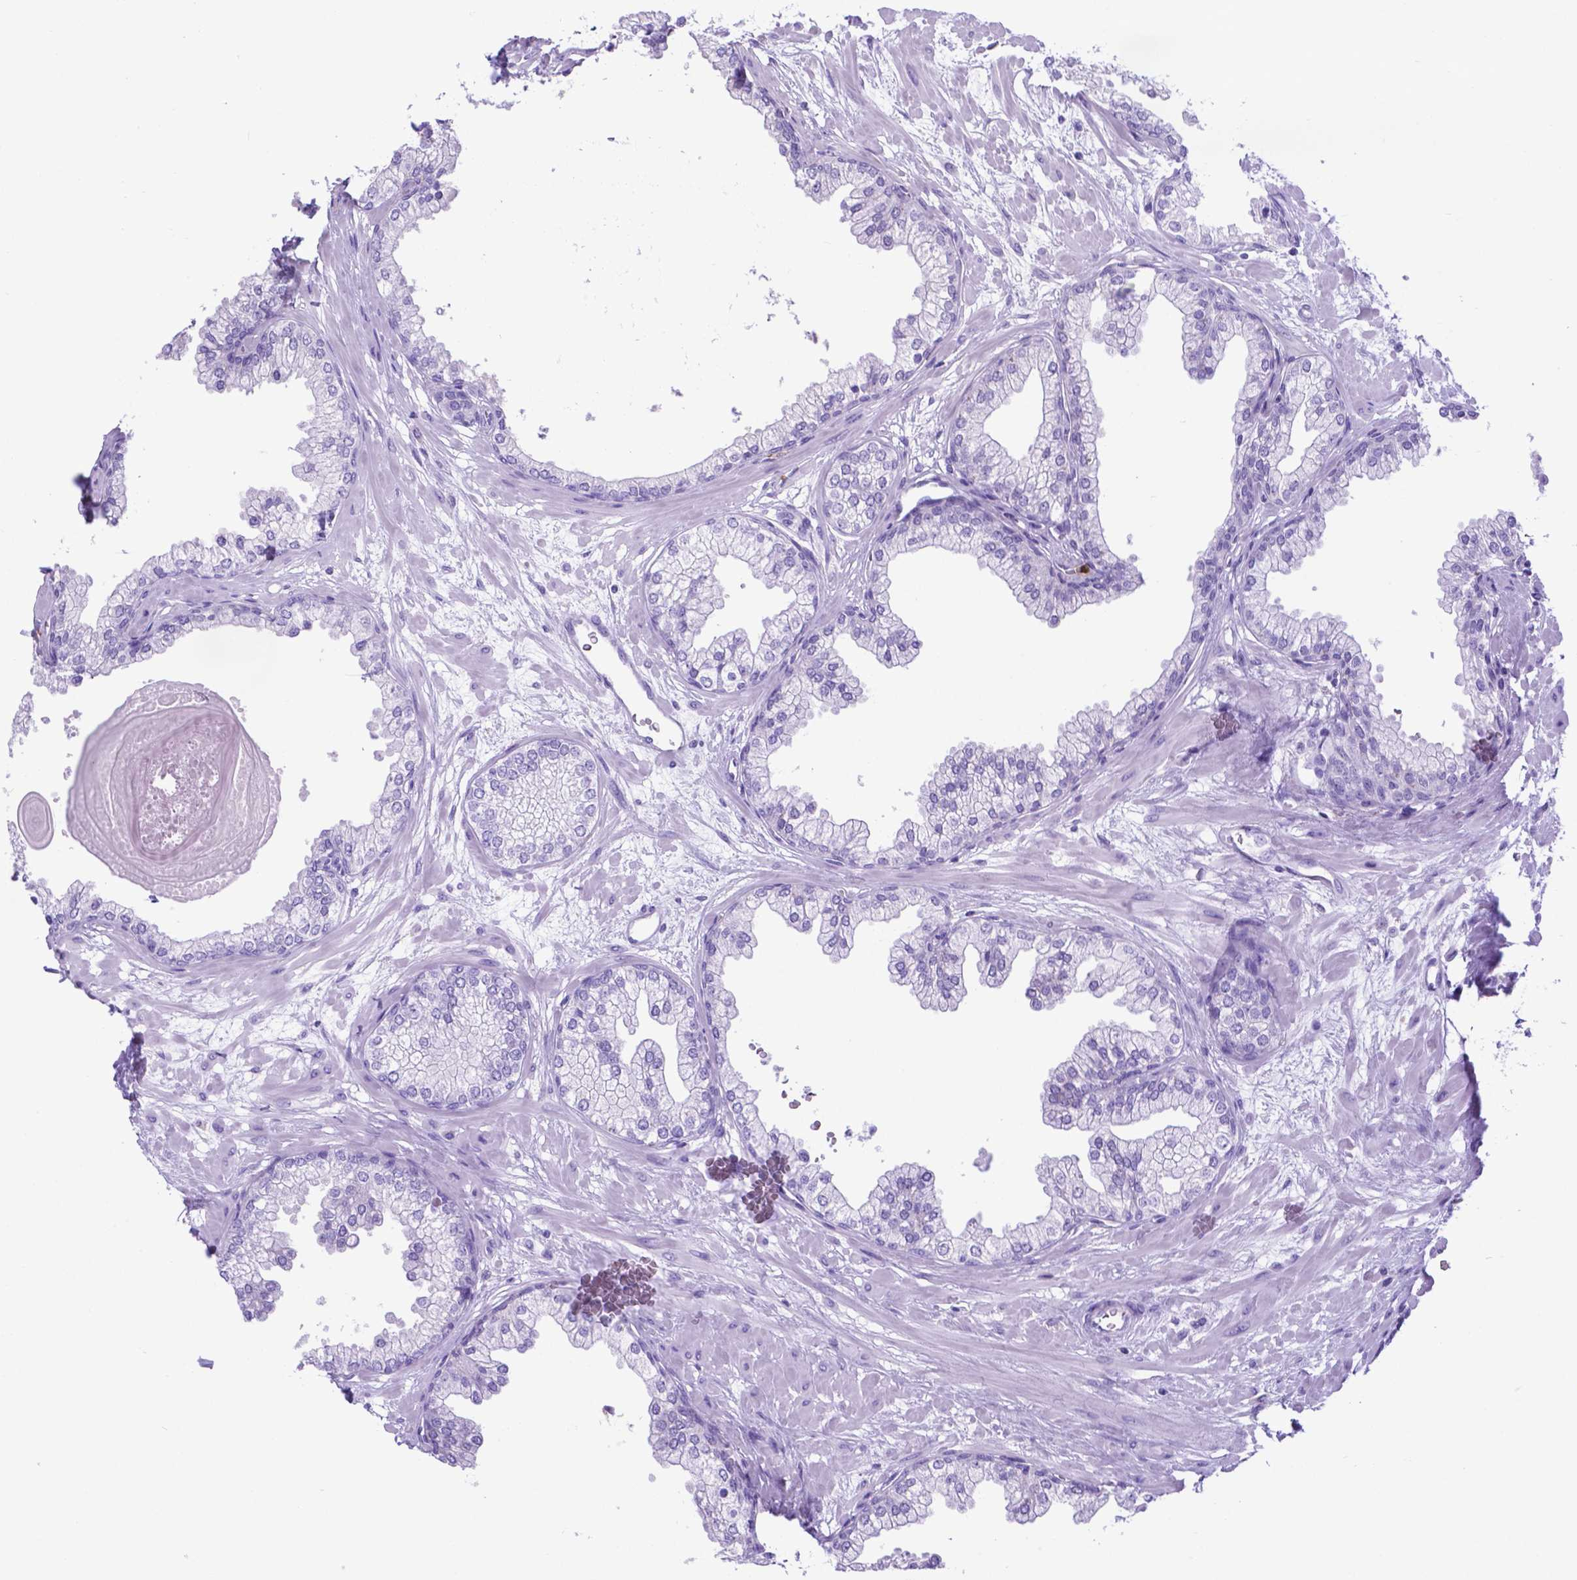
{"staining": {"intensity": "negative", "quantity": "none", "location": "none"}, "tissue": "prostate", "cell_type": "Glandular cells", "image_type": "normal", "snomed": [{"axis": "morphology", "description": "Normal tissue, NOS"}, {"axis": "topography", "description": "Prostate"}, {"axis": "topography", "description": "Peripheral nerve tissue"}], "caption": "DAB immunohistochemical staining of normal prostate displays no significant positivity in glandular cells.", "gene": "LZTR1", "patient": {"sex": "male", "age": 61}}